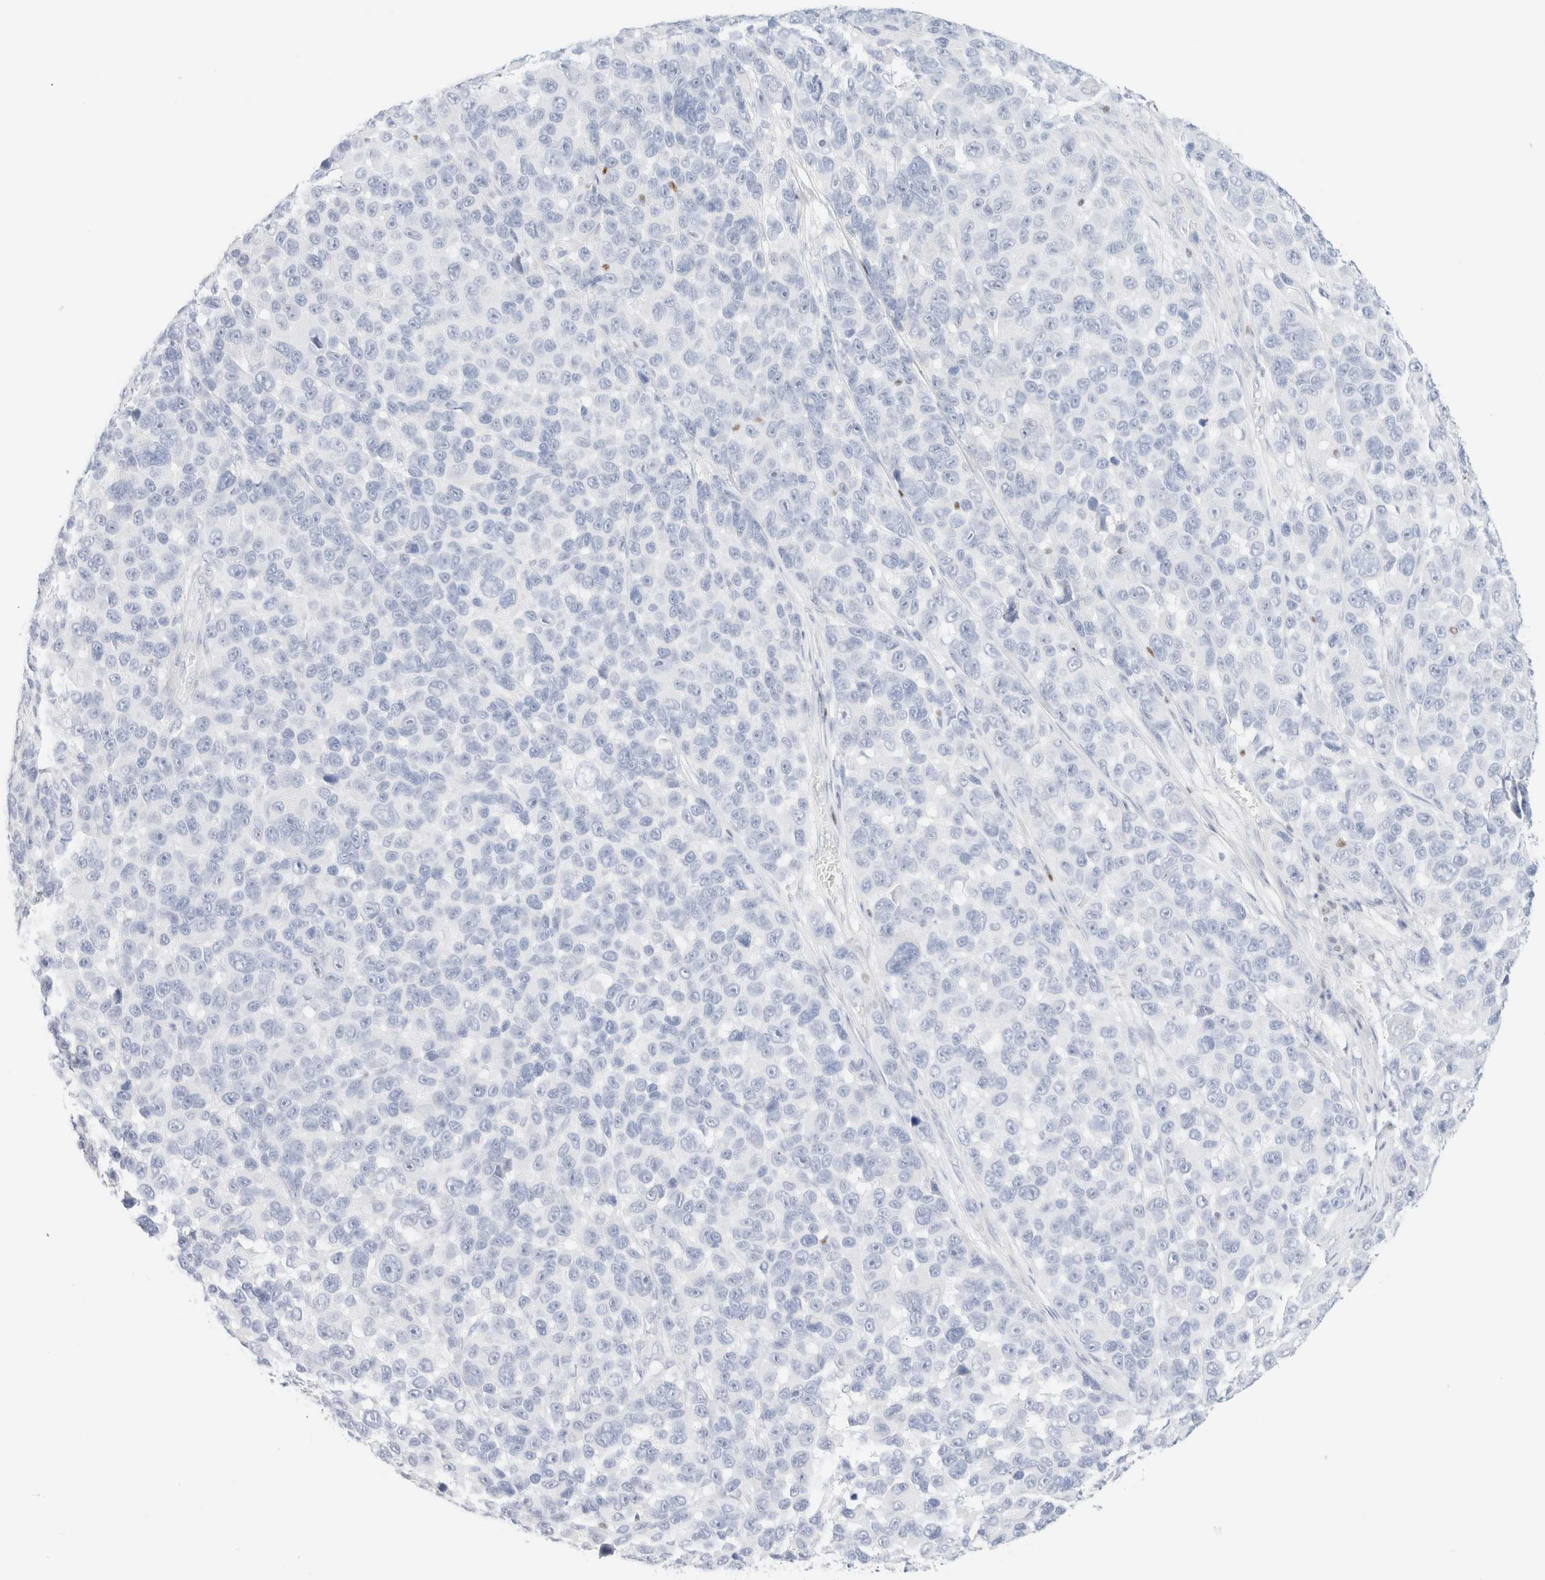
{"staining": {"intensity": "negative", "quantity": "none", "location": "none"}, "tissue": "melanoma", "cell_type": "Tumor cells", "image_type": "cancer", "snomed": [{"axis": "morphology", "description": "Malignant melanoma, NOS"}, {"axis": "topography", "description": "Skin"}], "caption": "Malignant melanoma was stained to show a protein in brown. There is no significant positivity in tumor cells. (DAB (3,3'-diaminobenzidine) immunohistochemistry (IHC), high magnification).", "gene": "IKZF3", "patient": {"sex": "male", "age": 53}}